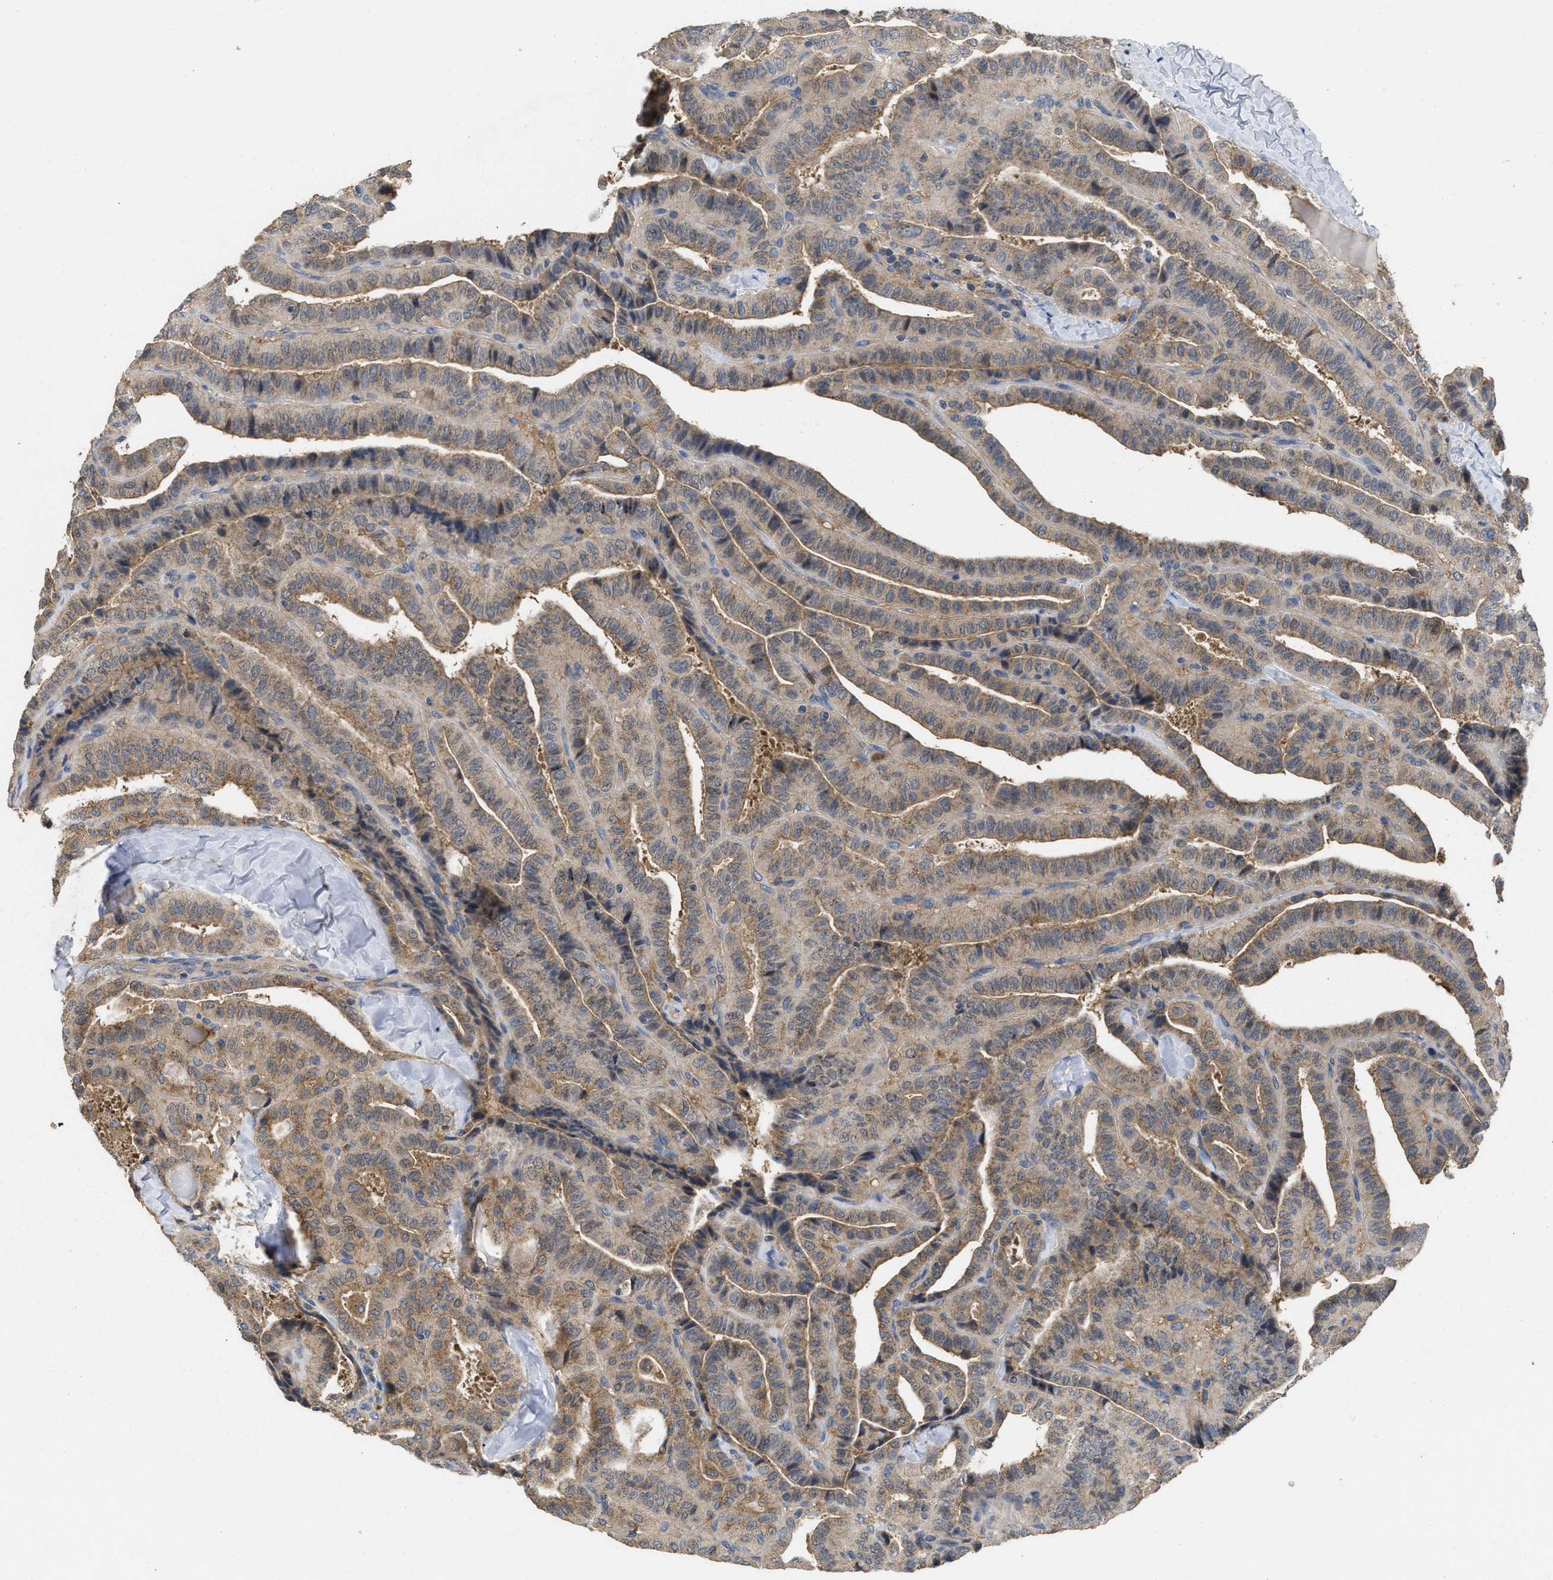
{"staining": {"intensity": "weak", "quantity": ">75%", "location": "cytoplasmic/membranous"}, "tissue": "thyroid cancer", "cell_type": "Tumor cells", "image_type": "cancer", "snomed": [{"axis": "morphology", "description": "Papillary adenocarcinoma, NOS"}, {"axis": "topography", "description": "Thyroid gland"}], "caption": "A histopathology image of papillary adenocarcinoma (thyroid) stained for a protein exhibits weak cytoplasmic/membranous brown staining in tumor cells.", "gene": "RNF216", "patient": {"sex": "male", "age": 77}}